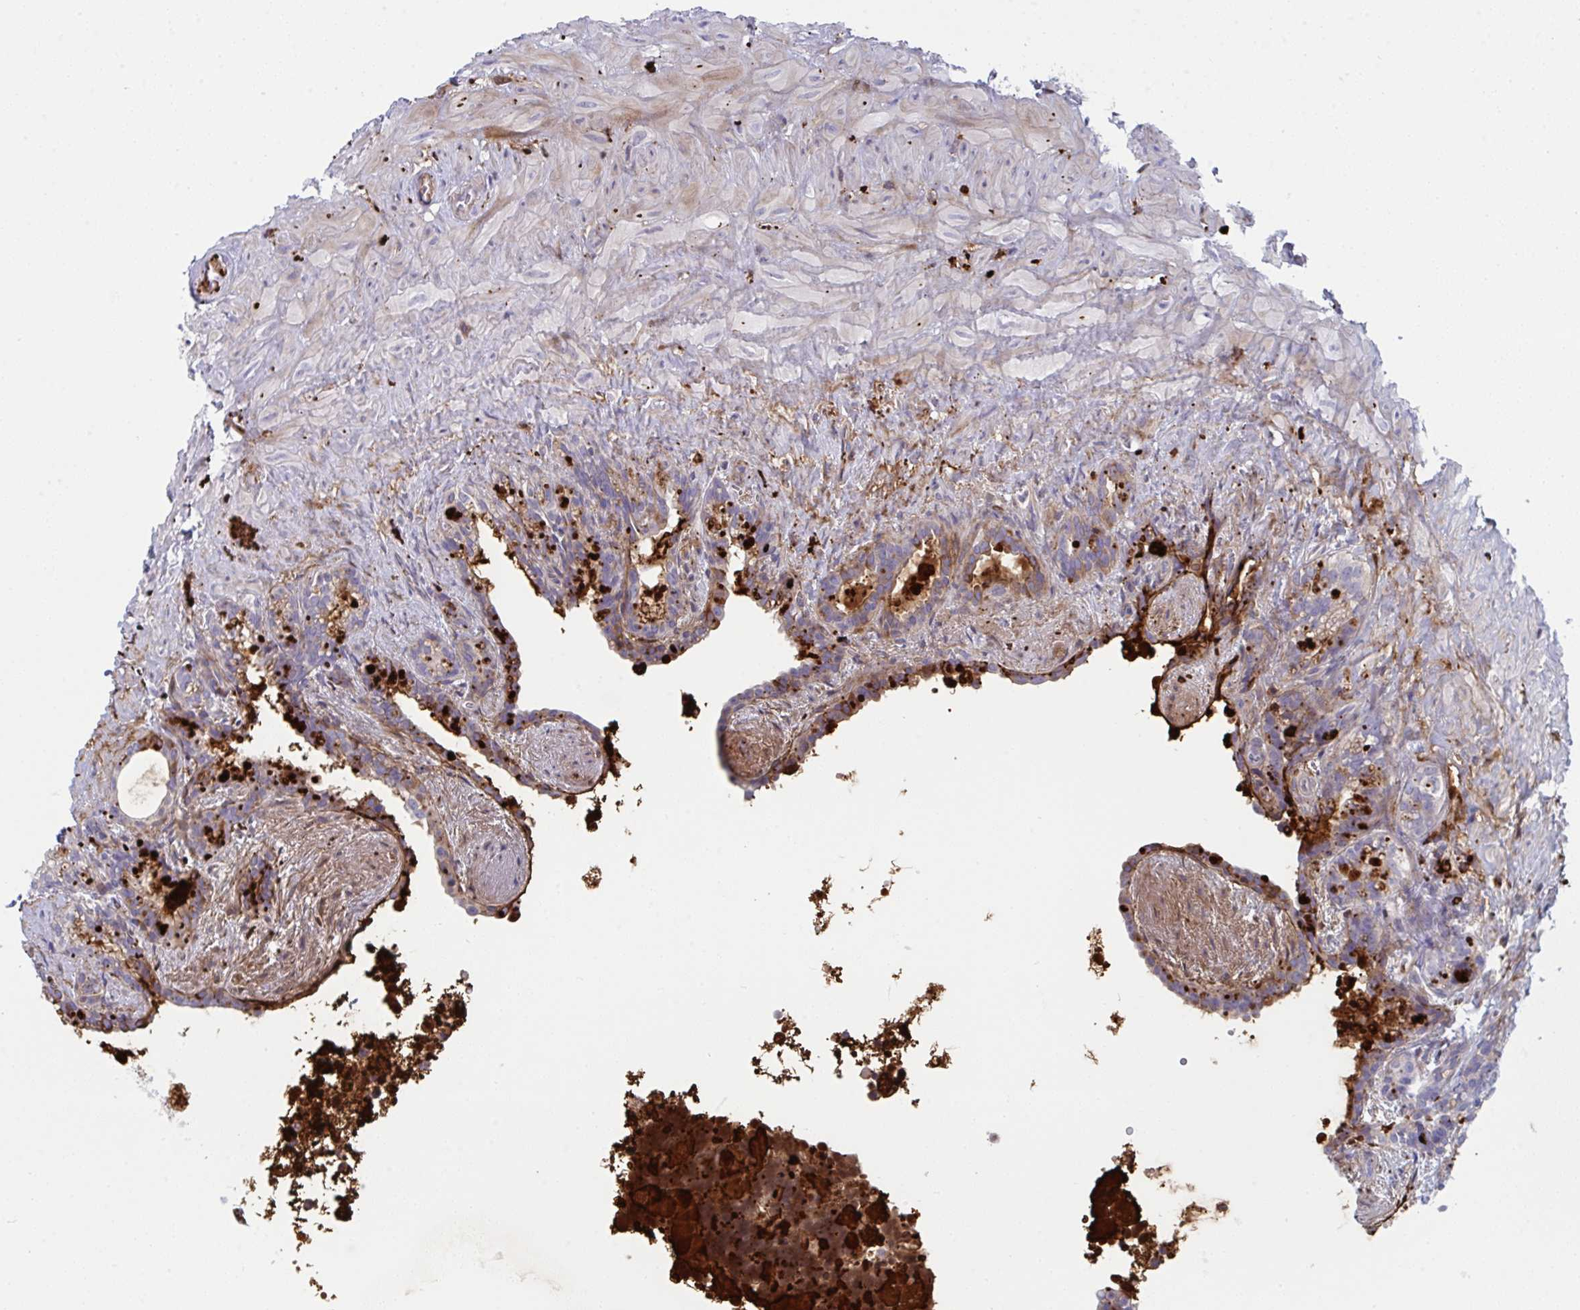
{"staining": {"intensity": "moderate", "quantity": "25%-75%", "location": "cytoplasmic/membranous"}, "tissue": "seminal vesicle", "cell_type": "Glandular cells", "image_type": "normal", "snomed": [{"axis": "morphology", "description": "Normal tissue, NOS"}, {"axis": "topography", "description": "Seminal veicle"}], "caption": "Immunohistochemistry photomicrograph of benign seminal vesicle: human seminal vesicle stained using immunohistochemistry (IHC) demonstrates medium levels of moderate protein expression localized specifically in the cytoplasmic/membranous of glandular cells, appearing as a cytoplasmic/membranous brown color.", "gene": "AOC2", "patient": {"sex": "male", "age": 76}}